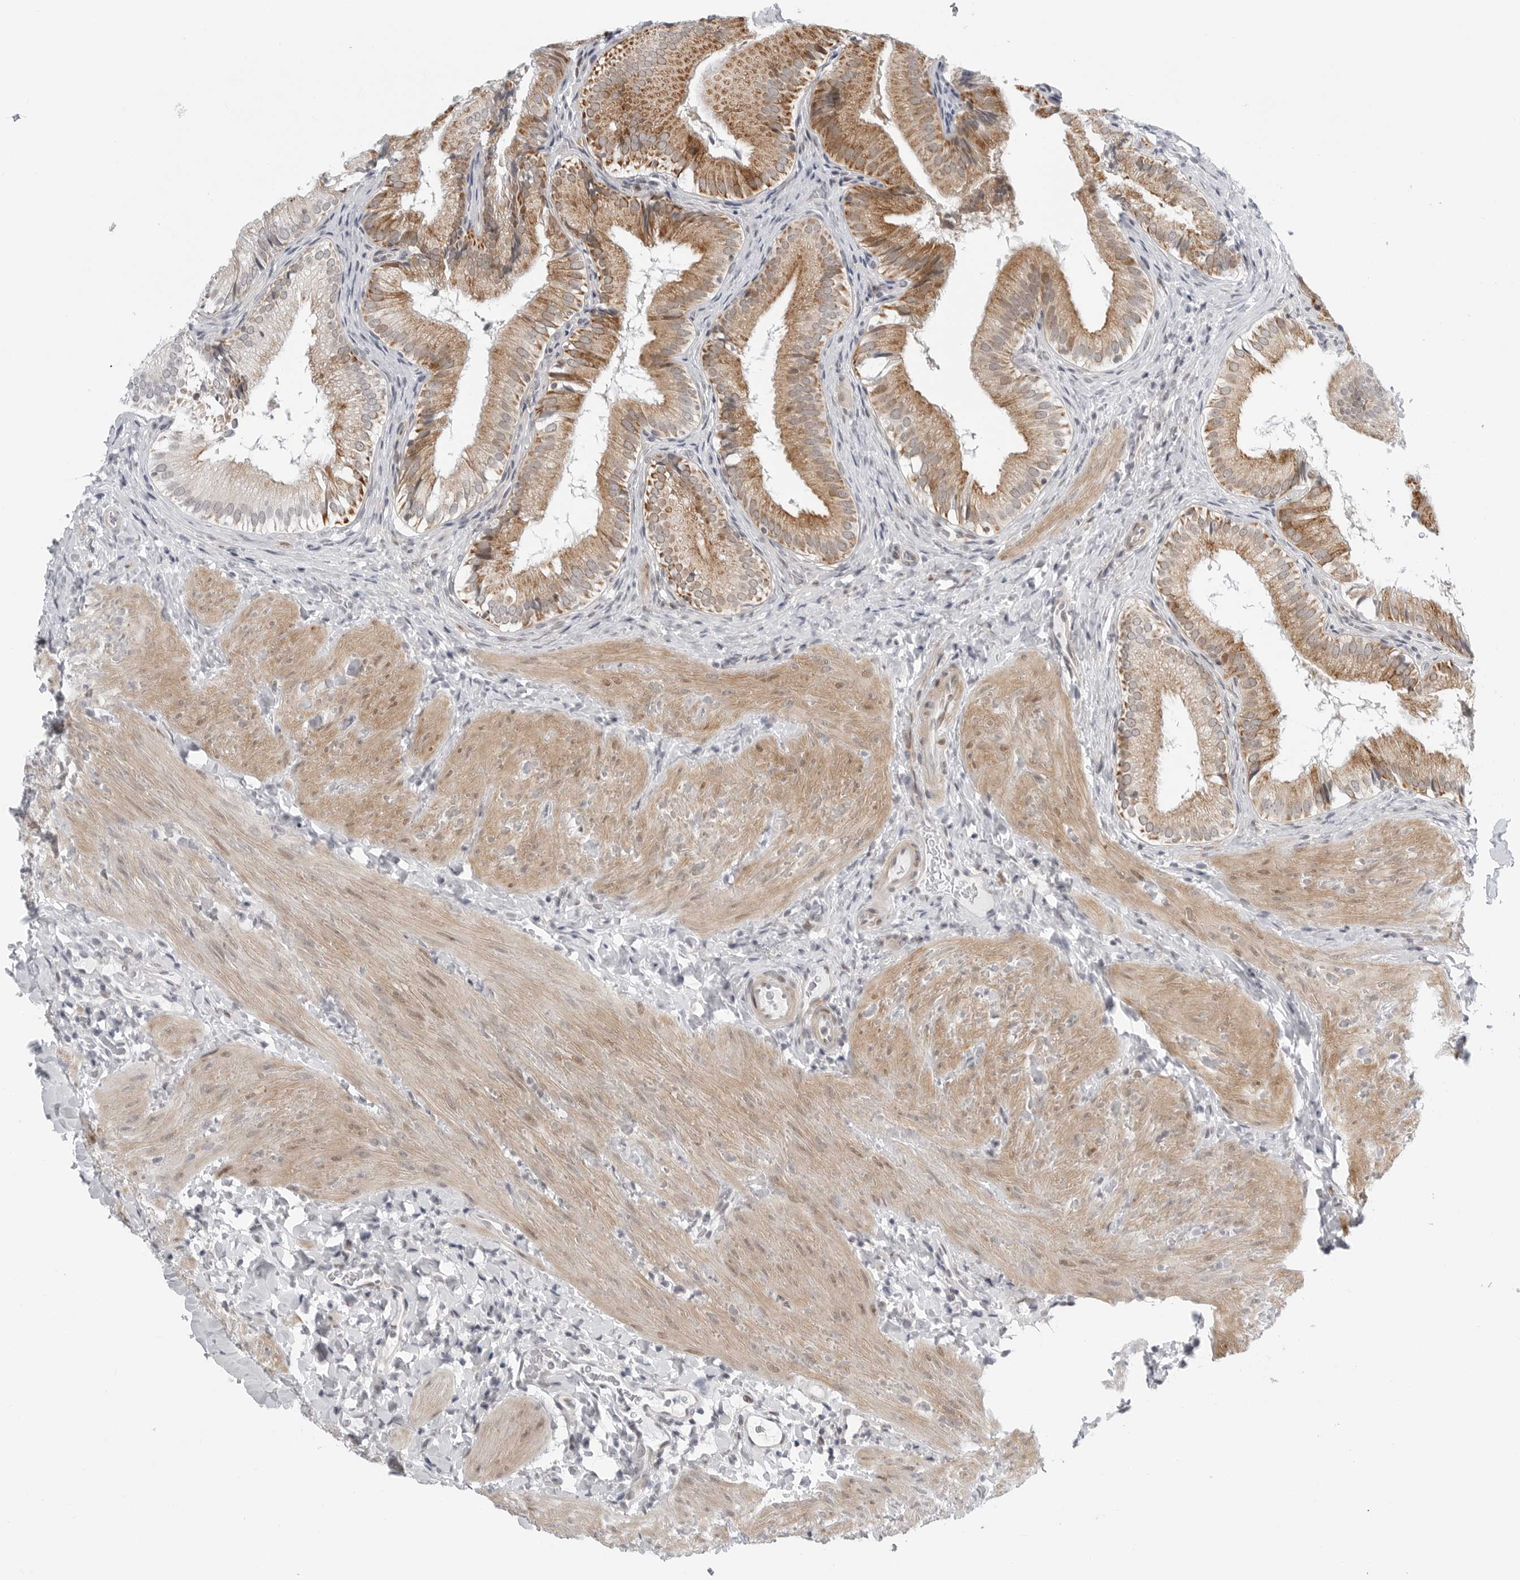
{"staining": {"intensity": "moderate", "quantity": ">75%", "location": "cytoplasmic/membranous"}, "tissue": "gallbladder", "cell_type": "Glandular cells", "image_type": "normal", "snomed": [{"axis": "morphology", "description": "Normal tissue, NOS"}, {"axis": "topography", "description": "Gallbladder"}], "caption": "This histopathology image shows immunohistochemistry staining of benign gallbladder, with medium moderate cytoplasmic/membranous expression in about >75% of glandular cells.", "gene": "FAM135B", "patient": {"sex": "female", "age": 30}}